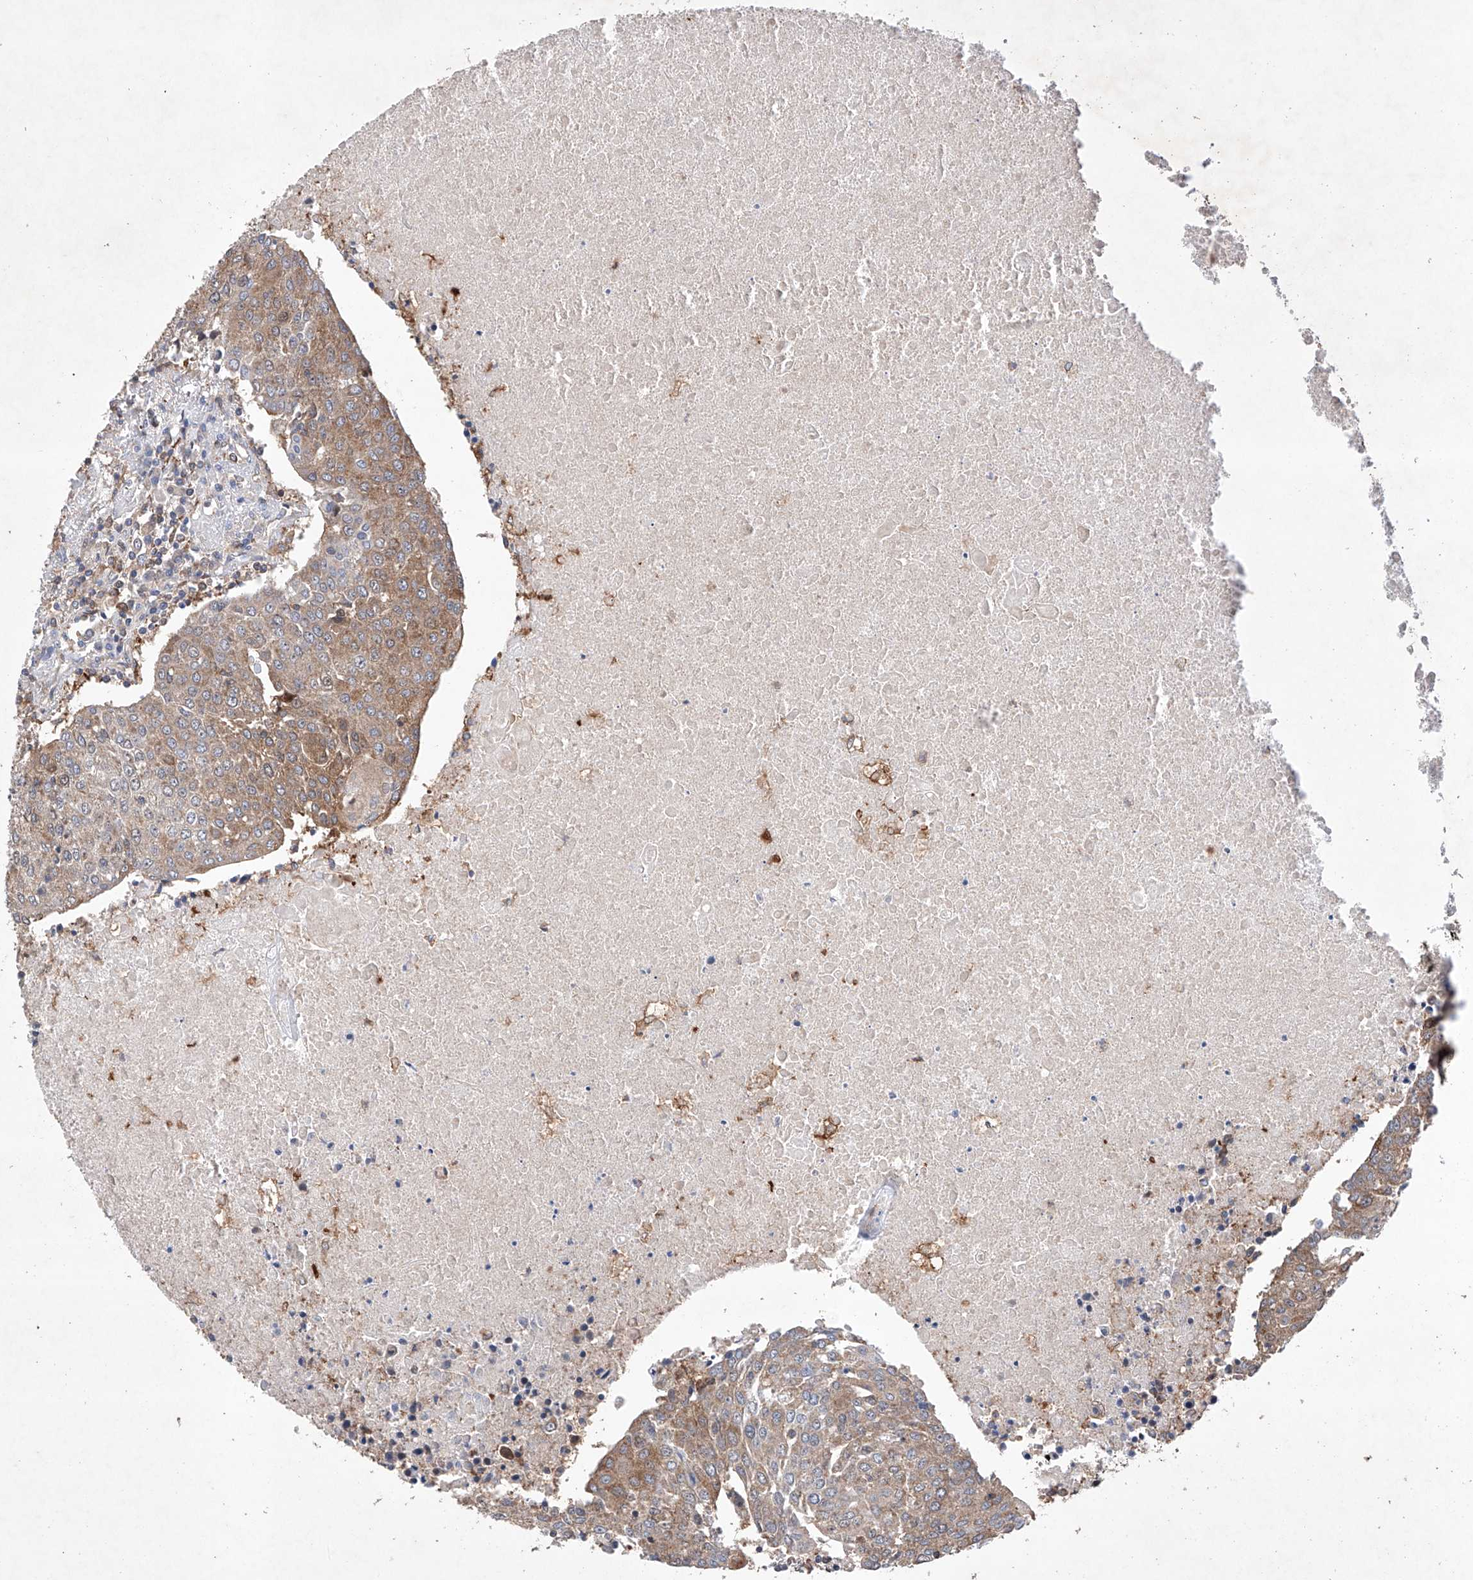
{"staining": {"intensity": "moderate", "quantity": ">75%", "location": "cytoplasmic/membranous"}, "tissue": "urothelial cancer", "cell_type": "Tumor cells", "image_type": "cancer", "snomed": [{"axis": "morphology", "description": "Urothelial carcinoma, High grade"}, {"axis": "topography", "description": "Urinary bladder"}], "caption": "Urothelial cancer stained for a protein exhibits moderate cytoplasmic/membranous positivity in tumor cells. The staining was performed using DAB (3,3'-diaminobenzidine) to visualize the protein expression in brown, while the nuclei were stained in blue with hematoxylin (Magnification: 20x).", "gene": "TIMM23", "patient": {"sex": "female", "age": 85}}